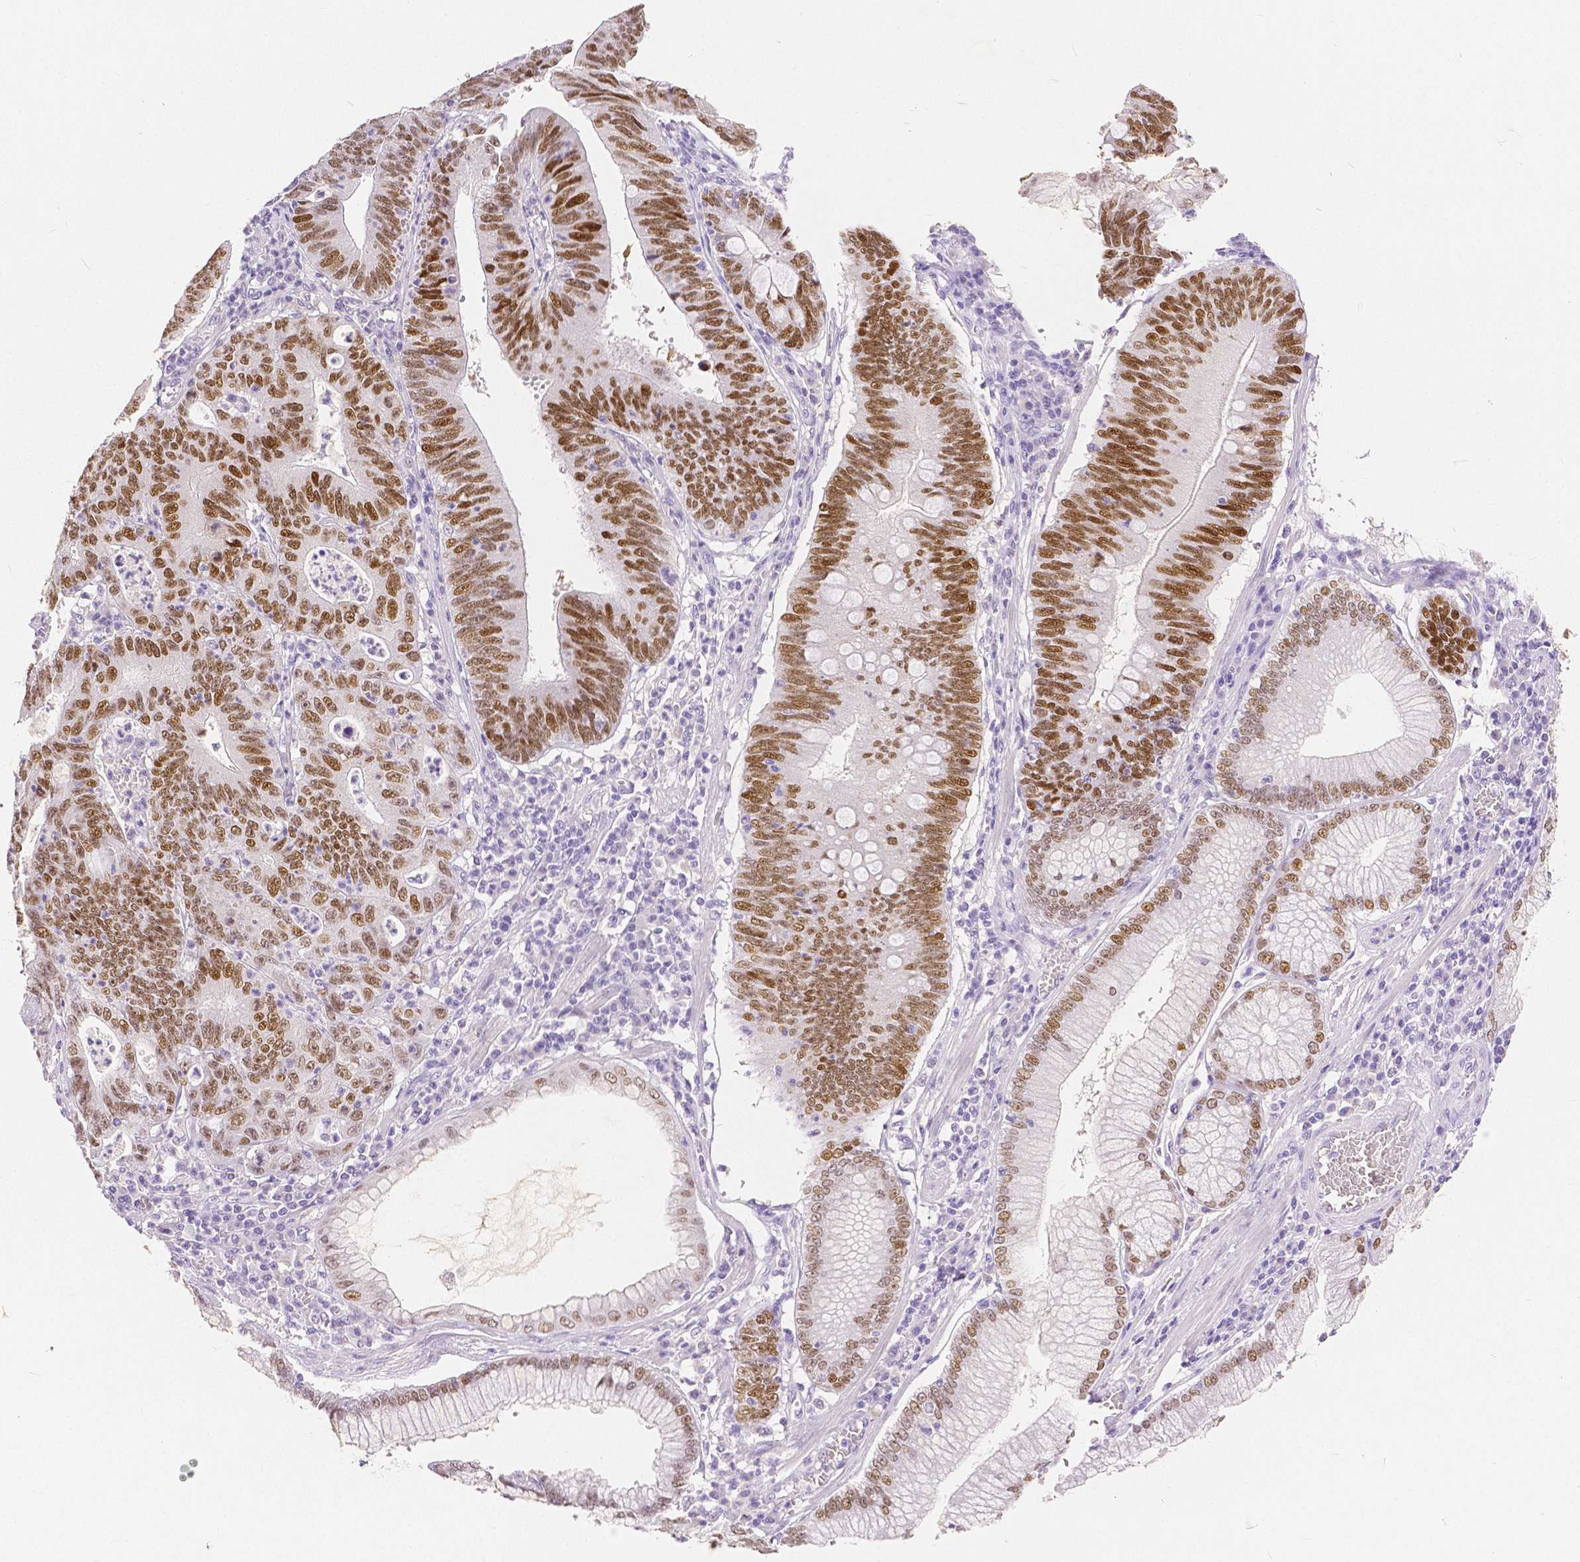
{"staining": {"intensity": "strong", "quantity": ">75%", "location": "nuclear"}, "tissue": "stomach cancer", "cell_type": "Tumor cells", "image_type": "cancer", "snomed": [{"axis": "morphology", "description": "Adenocarcinoma, NOS"}, {"axis": "topography", "description": "Stomach"}], "caption": "Human stomach cancer (adenocarcinoma) stained for a protein (brown) demonstrates strong nuclear positive staining in about >75% of tumor cells.", "gene": "HNF1B", "patient": {"sex": "male", "age": 59}}